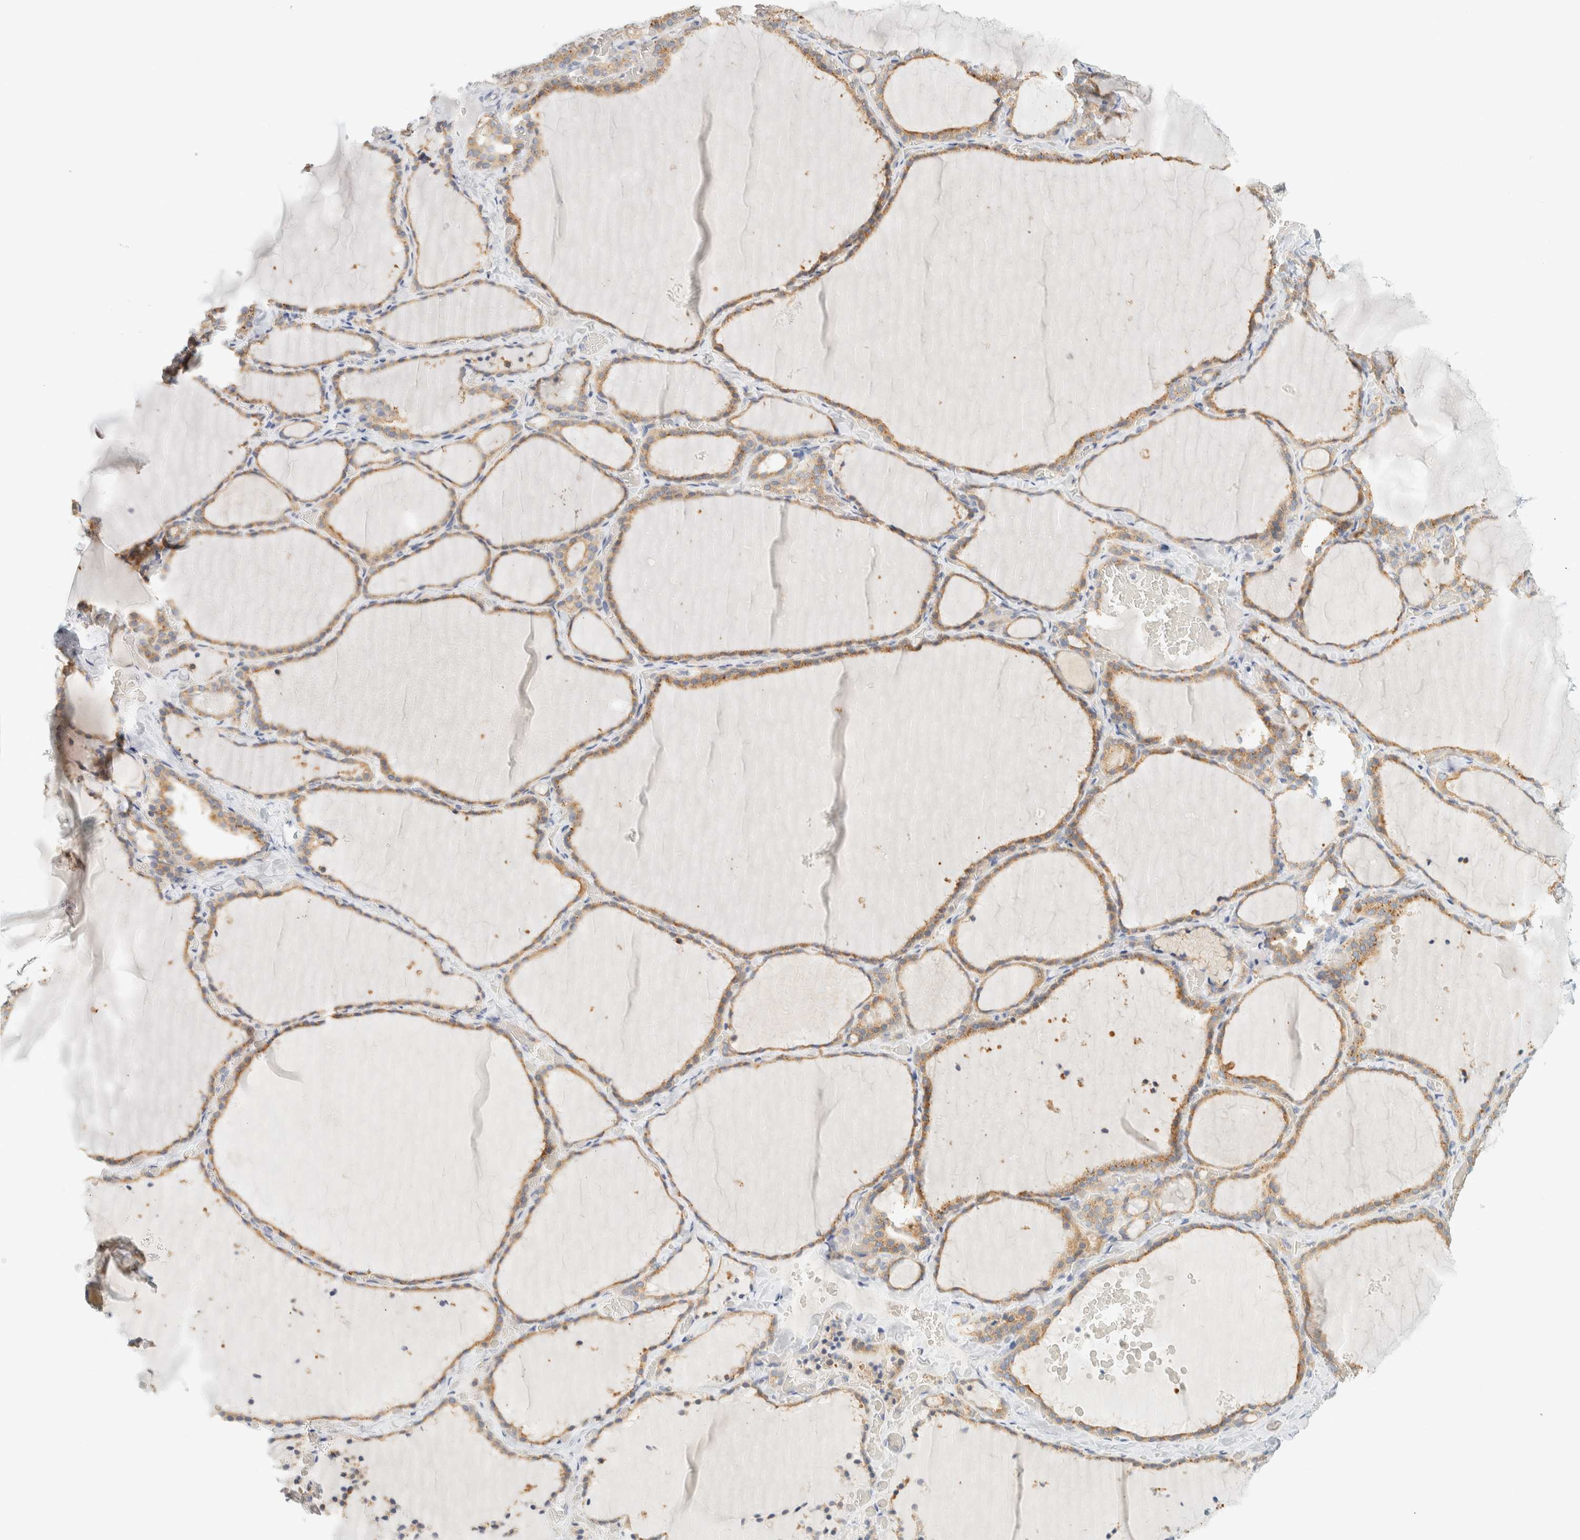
{"staining": {"intensity": "moderate", "quantity": ">75%", "location": "cytoplasmic/membranous"}, "tissue": "thyroid gland", "cell_type": "Glandular cells", "image_type": "normal", "snomed": [{"axis": "morphology", "description": "Normal tissue, NOS"}, {"axis": "topography", "description": "Thyroid gland"}], "caption": "This is a micrograph of immunohistochemistry staining of normal thyroid gland, which shows moderate positivity in the cytoplasmic/membranous of glandular cells.", "gene": "AARSD1", "patient": {"sex": "female", "age": 22}}